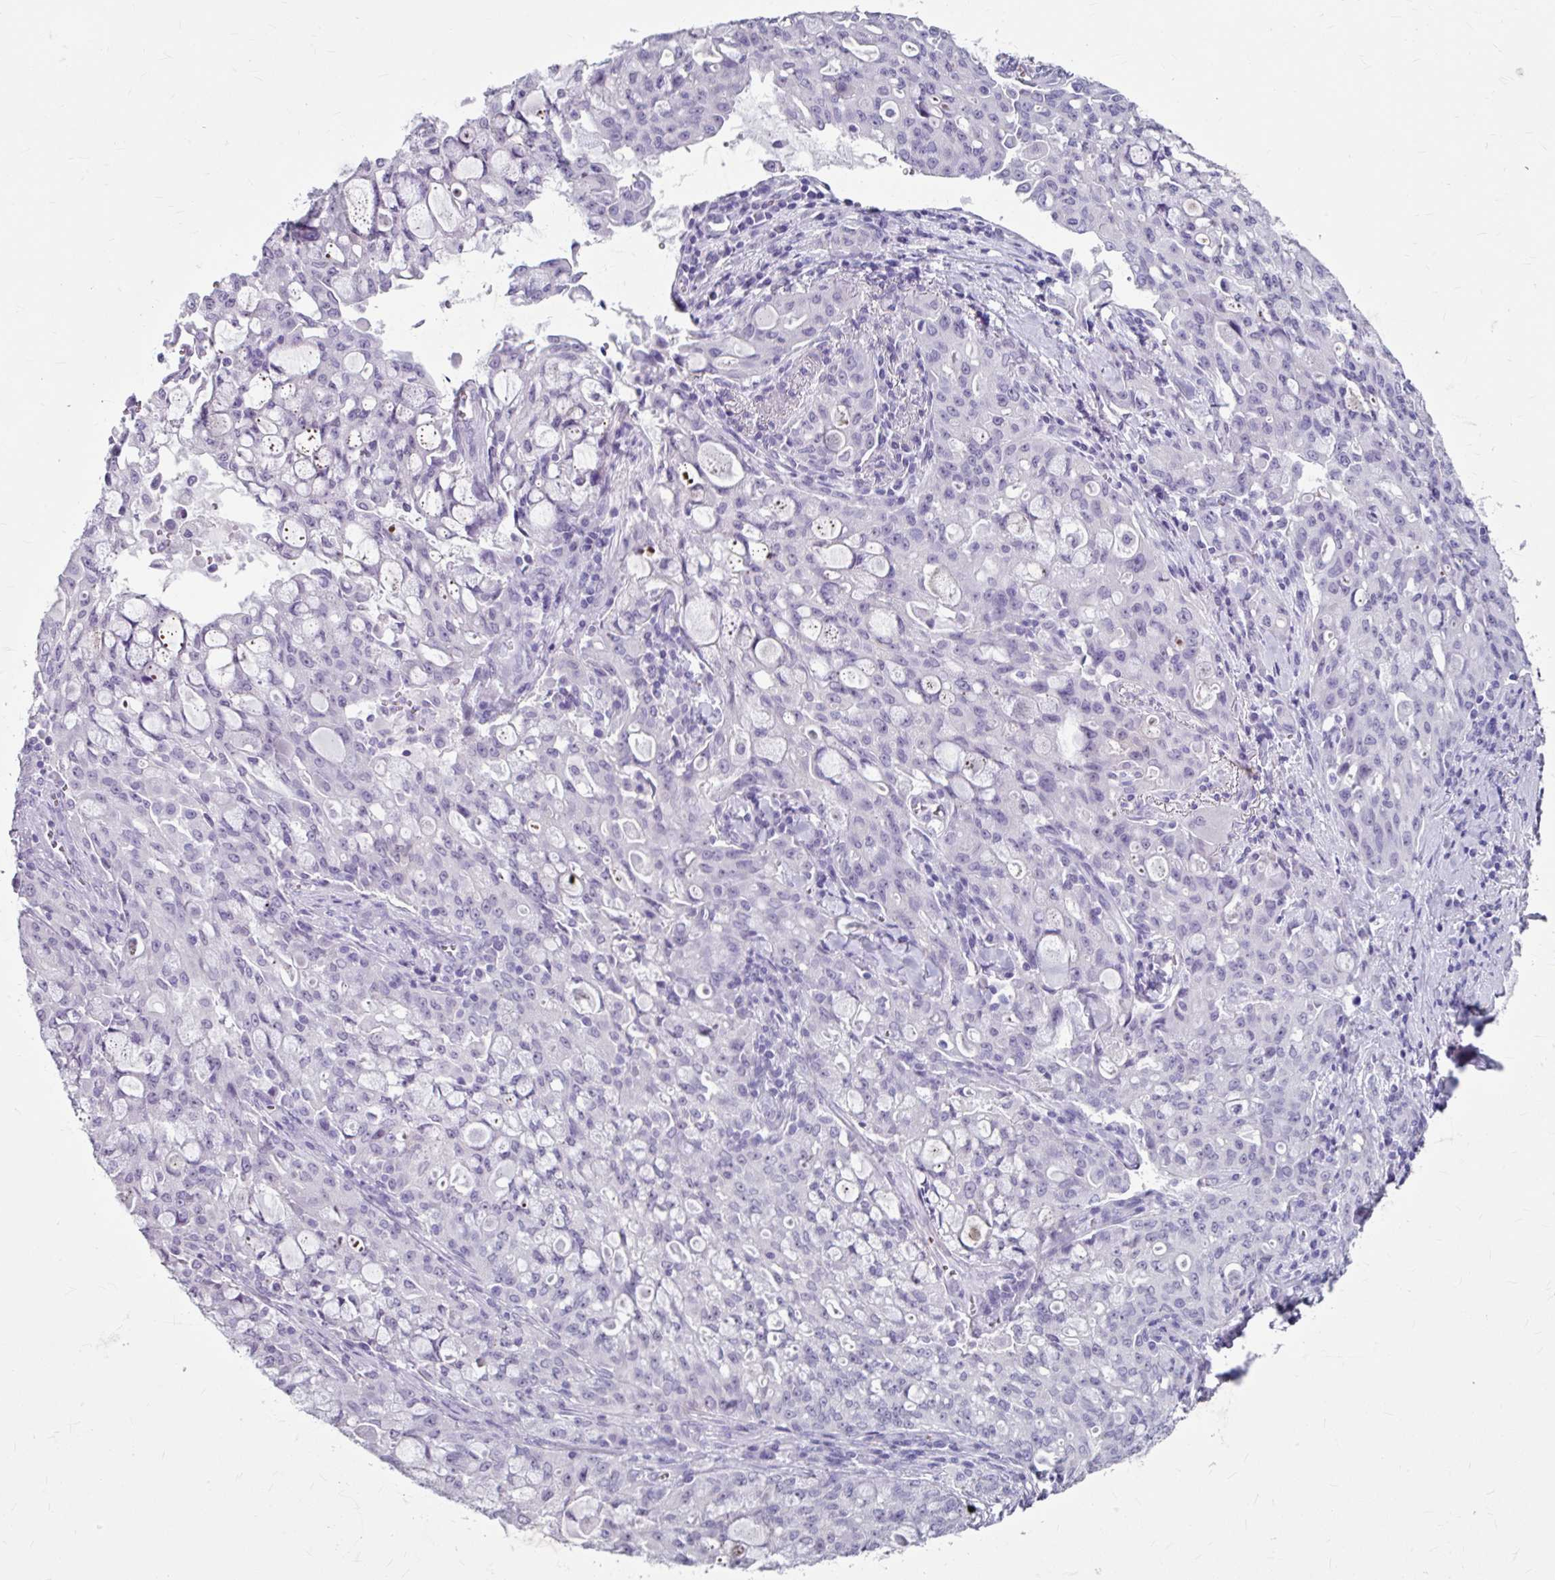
{"staining": {"intensity": "negative", "quantity": "none", "location": "none"}, "tissue": "lung cancer", "cell_type": "Tumor cells", "image_type": "cancer", "snomed": [{"axis": "morphology", "description": "Adenocarcinoma, NOS"}, {"axis": "topography", "description": "Lung"}], "caption": "Lung cancer (adenocarcinoma) was stained to show a protein in brown. There is no significant positivity in tumor cells. (DAB (3,3'-diaminobenzidine) immunohistochemistry visualized using brightfield microscopy, high magnification).", "gene": "ANKRD1", "patient": {"sex": "female", "age": 44}}